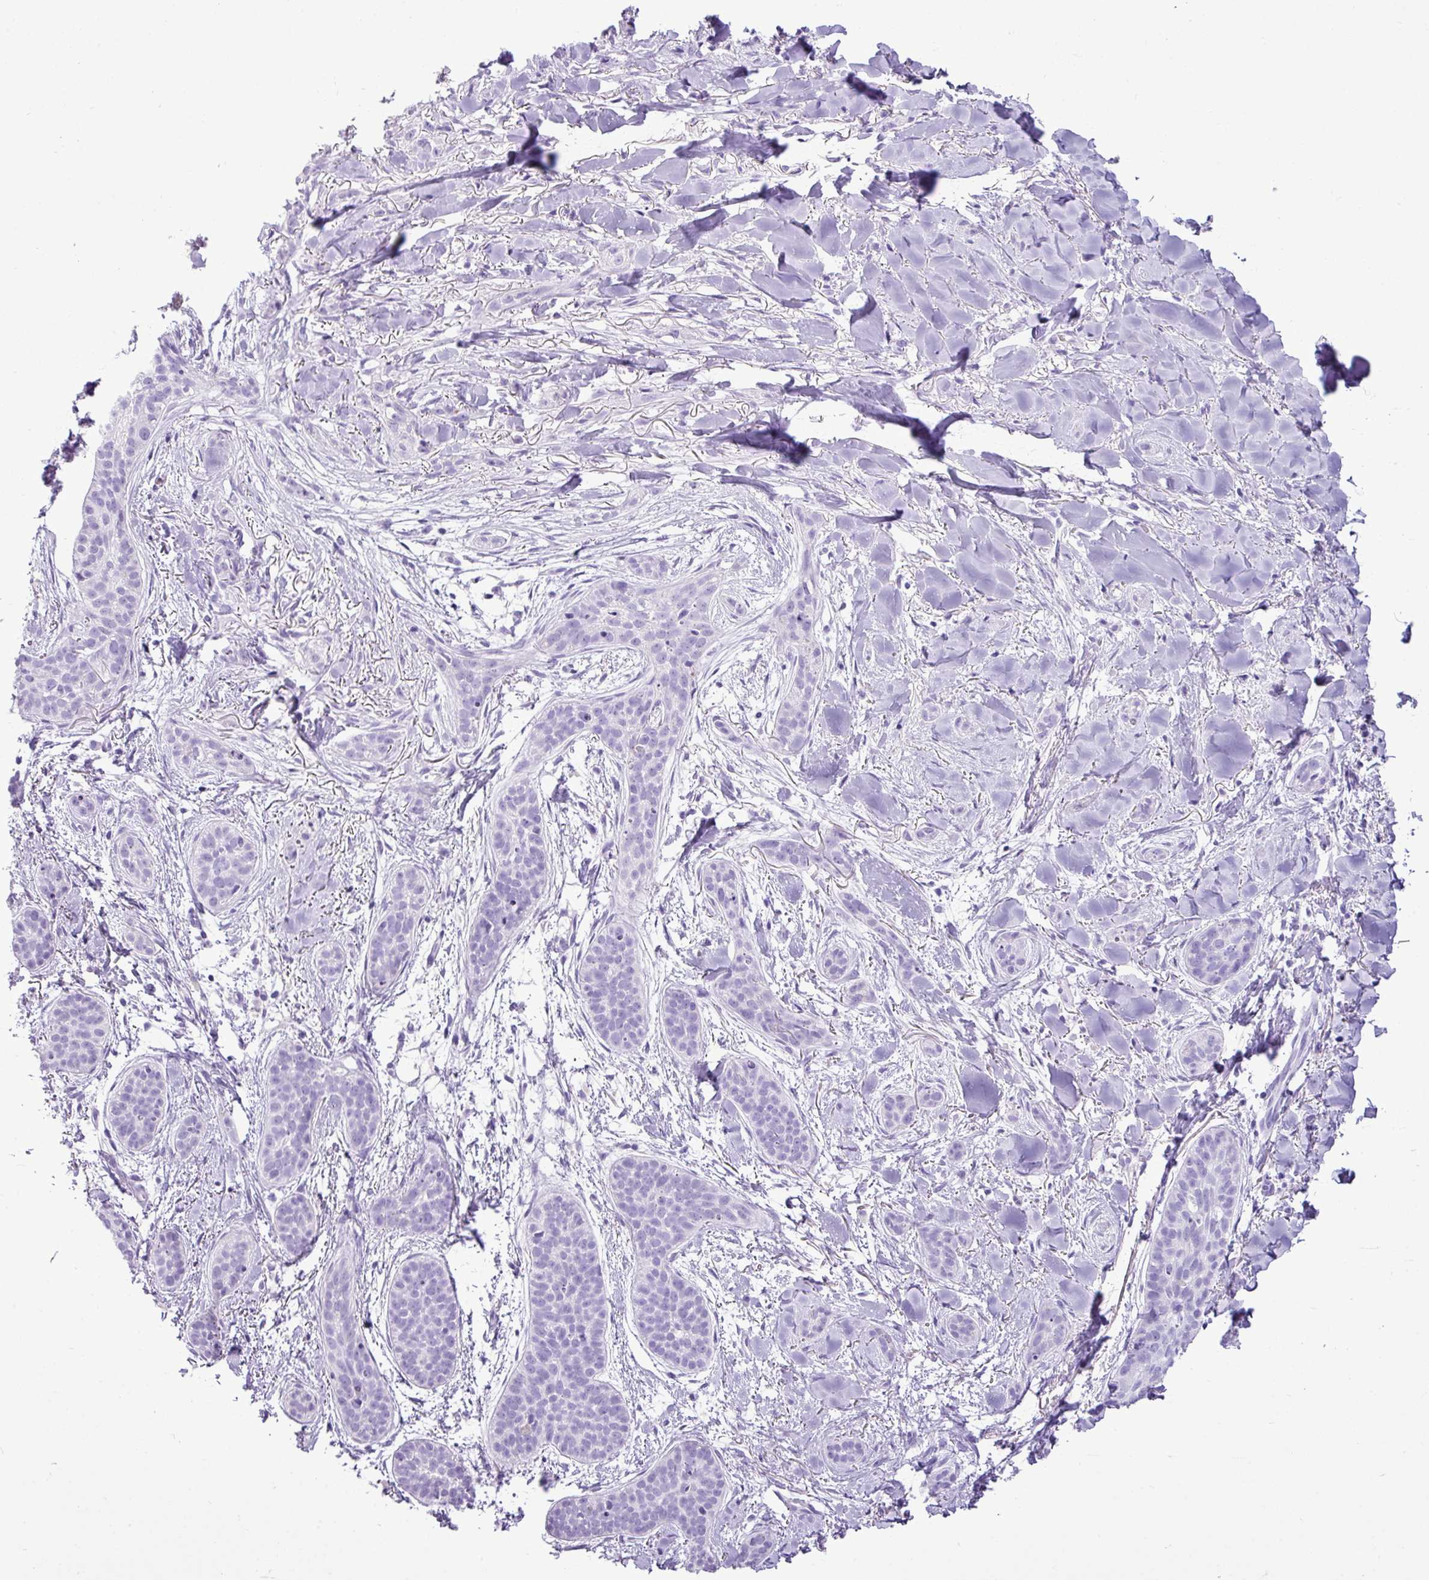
{"staining": {"intensity": "negative", "quantity": "none", "location": "none"}, "tissue": "skin cancer", "cell_type": "Tumor cells", "image_type": "cancer", "snomed": [{"axis": "morphology", "description": "Basal cell carcinoma"}, {"axis": "topography", "description": "Skin"}], "caption": "Immunohistochemical staining of basal cell carcinoma (skin) reveals no significant positivity in tumor cells. The staining was performed using DAB to visualize the protein expression in brown, while the nuclei were stained in blue with hematoxylin (Magnification: 20x).", "gene": "ZSCAN5A", "patient": {"sex": "male", "age": 52}}